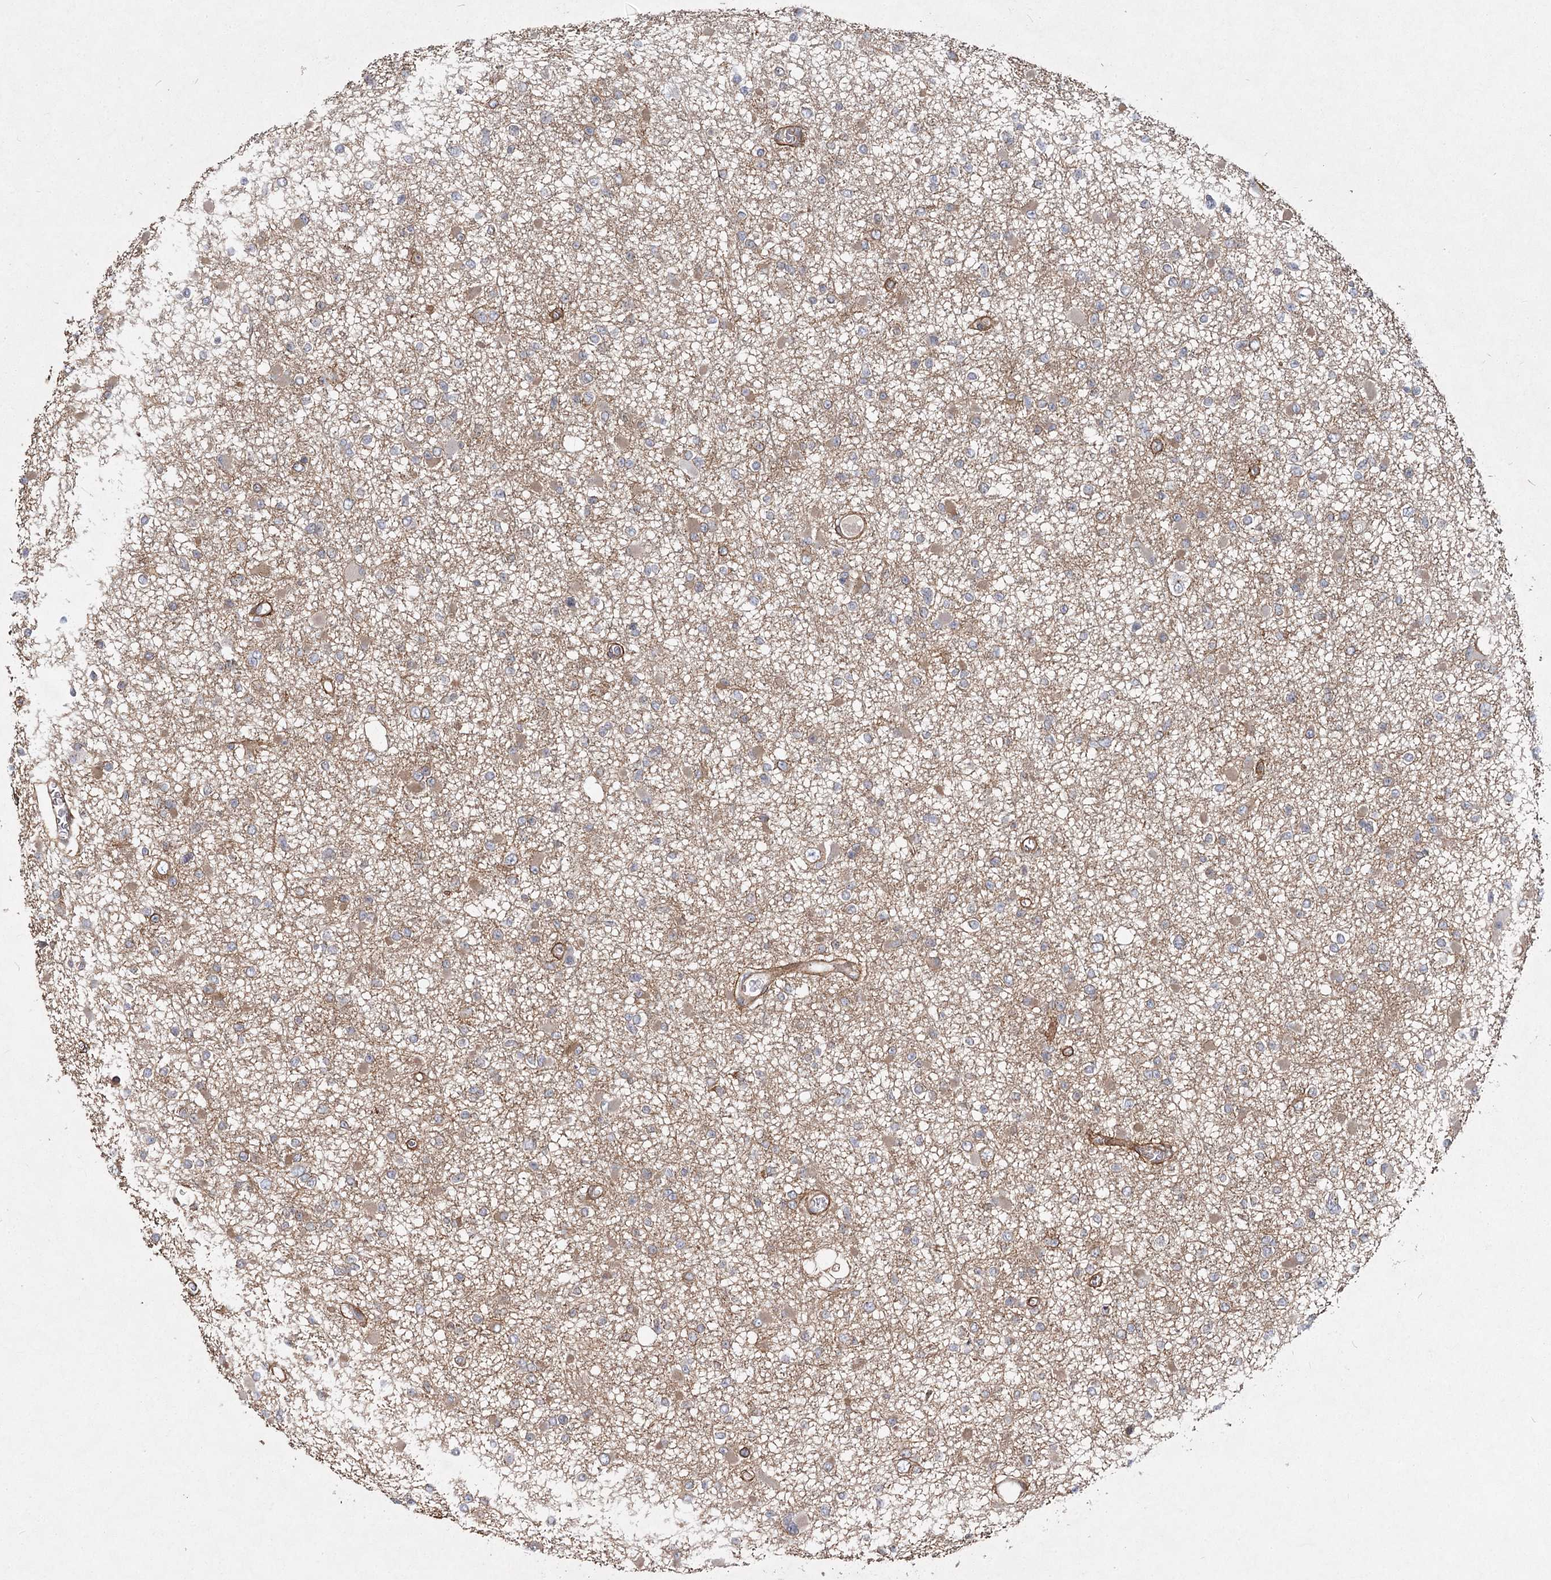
{"staining": {"intensity": "weak", "quantity": "<25%", "location": "cytoplasmic/membranous"}, "tissue": "glioma", "cell_type": "Tumor cells", "image_type": "cancer", "snomed": [{"axis": "morphology", "description": "Glioma, malignant, Low grade"}, {"axis": "topography", "description": "Brain"}], "caption": "This is an immunohistochemistry (IHC) micrograph of human glioma. There is no staining in tumor cells.", "gene": "IQSEC1", "patient": {"sex": "female", "age": 22}}